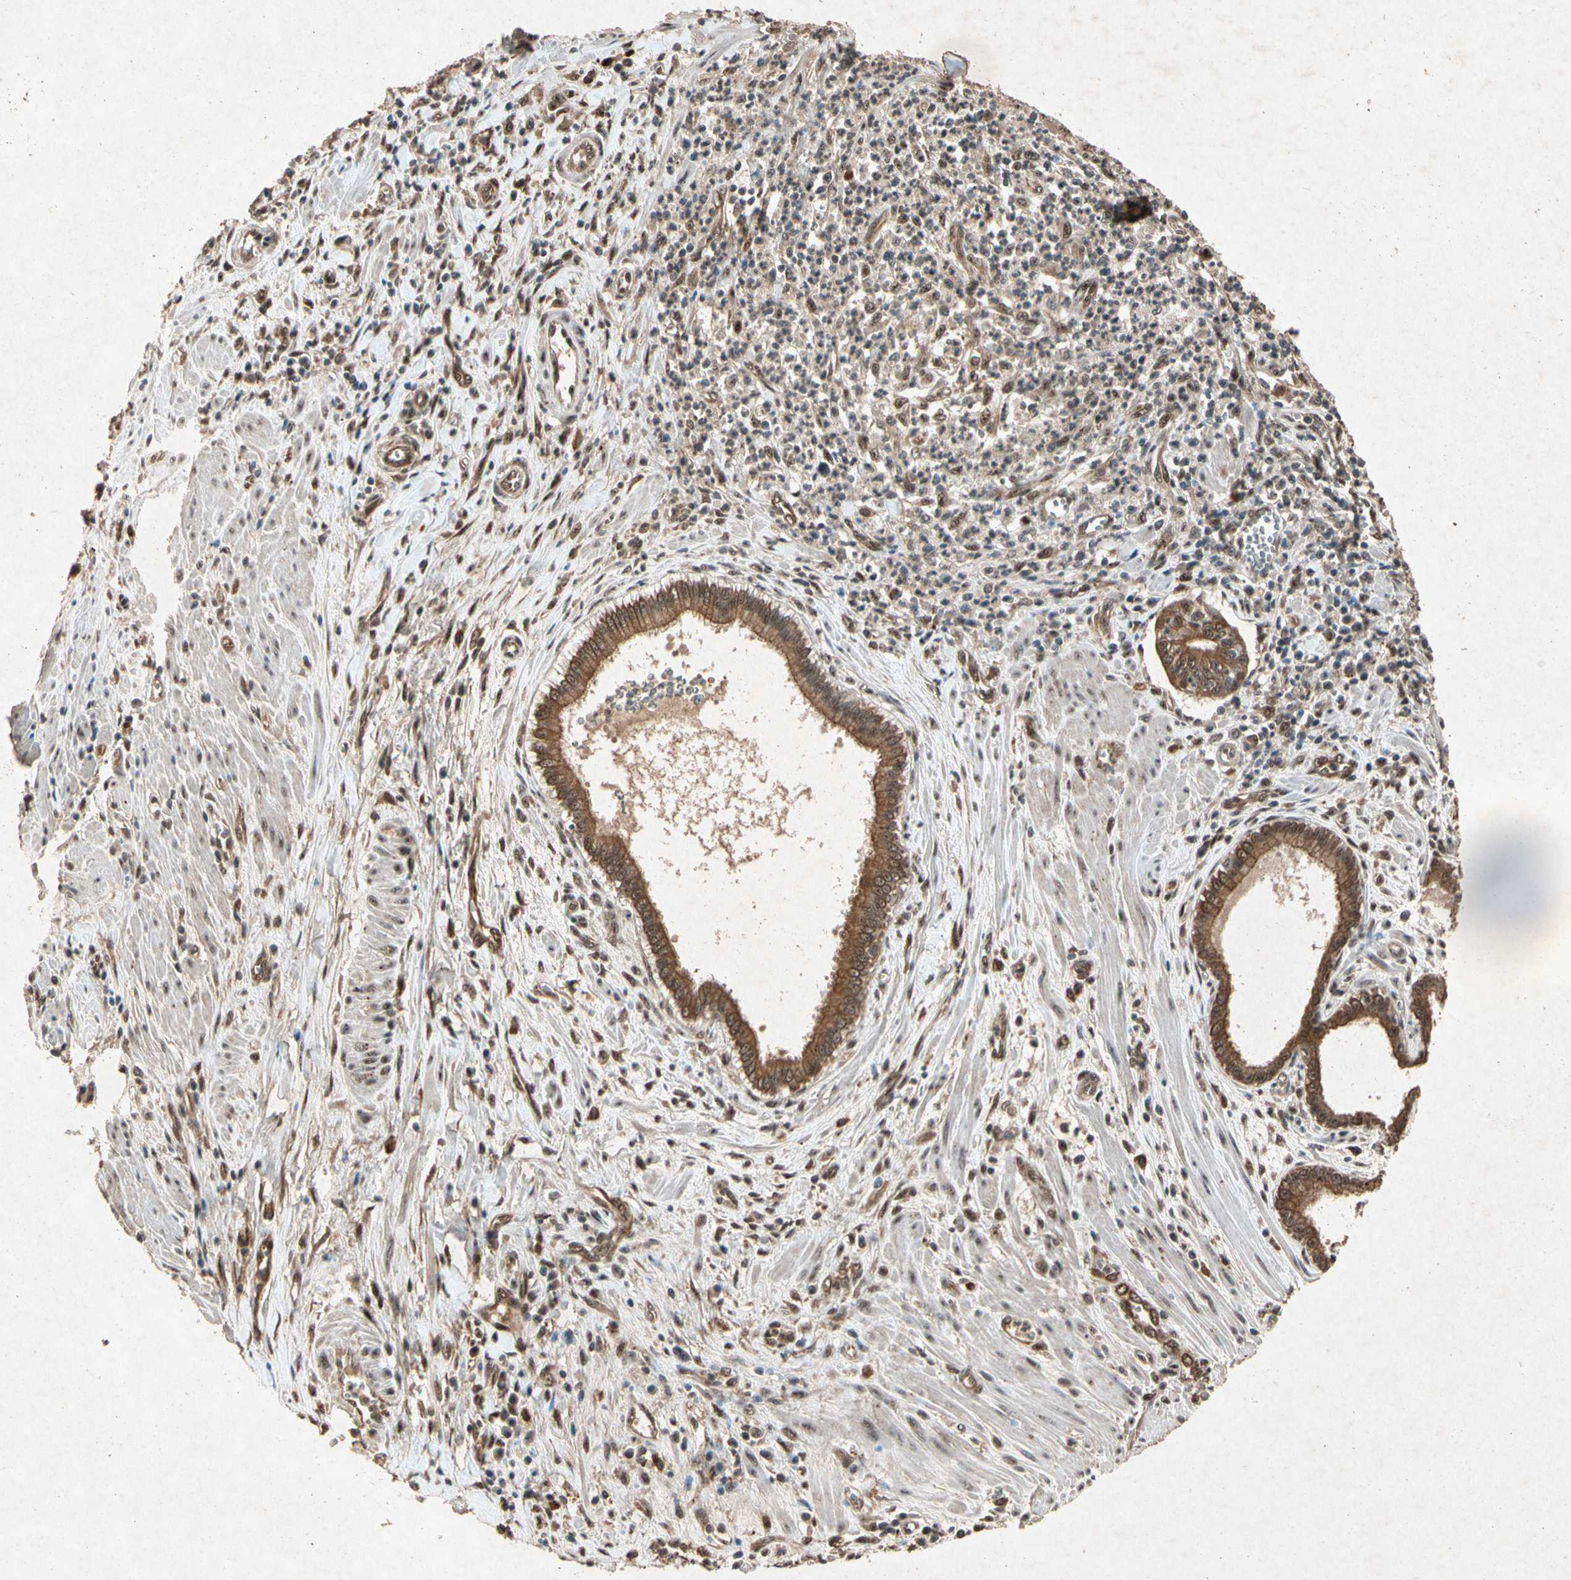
{"staining": {"intensity": "moderate", "quantity": ">75%", "location": "cytoplasmic/membranous,nuclear"}, "tissue": "pancreatic cancer", "cell_type": "Tumor cells", "image_type": "cancer", "snomed": [{"axis": "morphology", "description": "Normal tissue, NOS"}, {"axis": "topography", "description": "Lymph node"}], "caption": "Approximately >75% of tumor cells in human pancreatic cancer demonstrate moderate cytoplasmic/membranous and nuclear protein positivity as visualized by brown immunohistochemical staining.", "gene": "PML", "patient": {"sex": "male", "age": 50}}